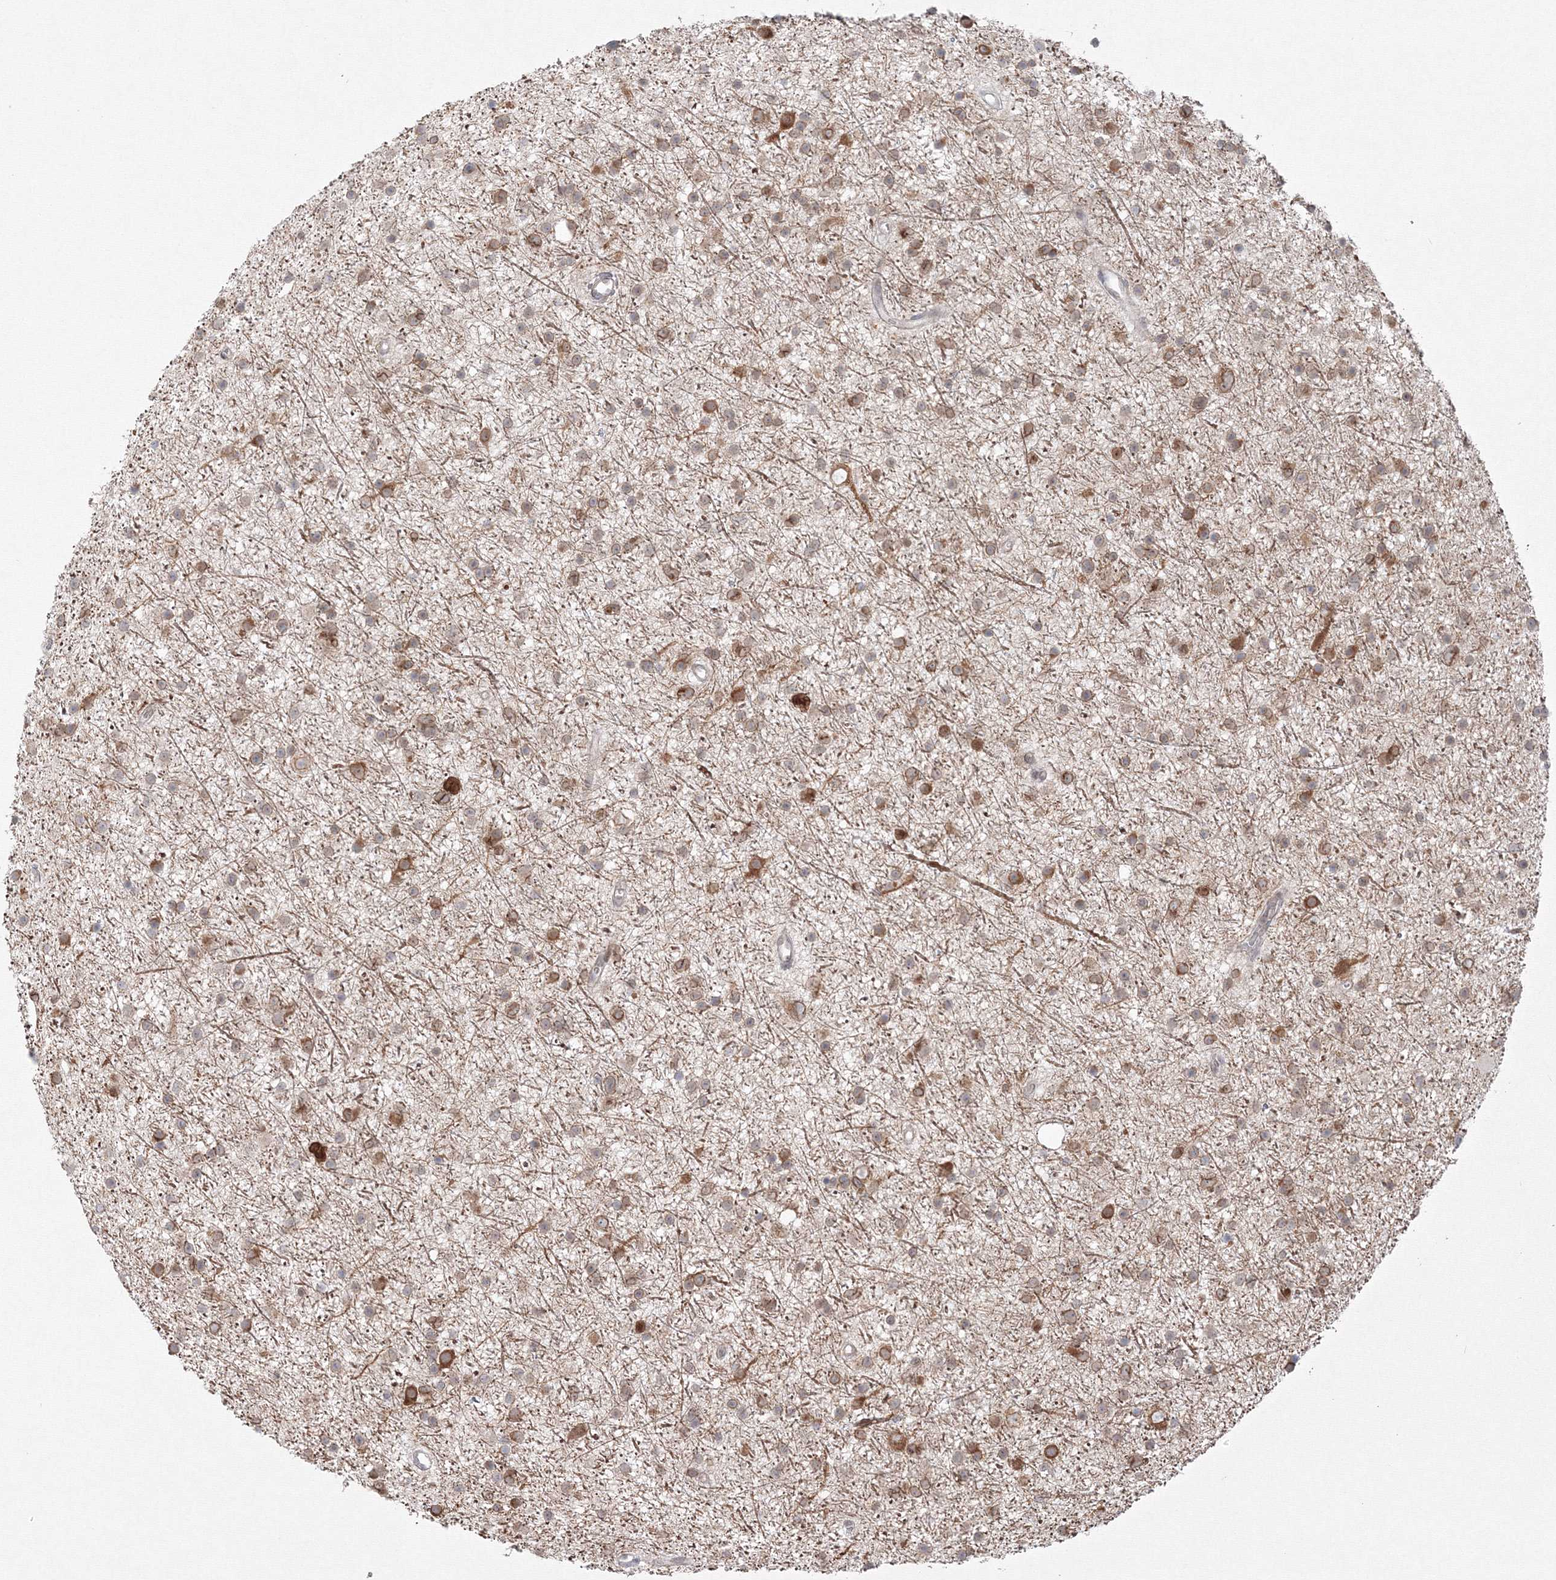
{"staining": {"intensity": "moderate", "quantity": "25%-75%", "location": "cytoplasmic/membranous"}, "tissue": "glioma", "cell_type": "Tumor cells", "image_type": "cancer", "snomed": [{"axis": "morphology", "description": "Glioma, malignant, Low grade"}, {"axis": "topography", "description": "Cerebral cortex"}], "caption": "Human glioma stained with a protein marker shows moderate staining in tumor cells.", "gene": "KIF4A", "patient": {"sex": "female", "age": 39}}